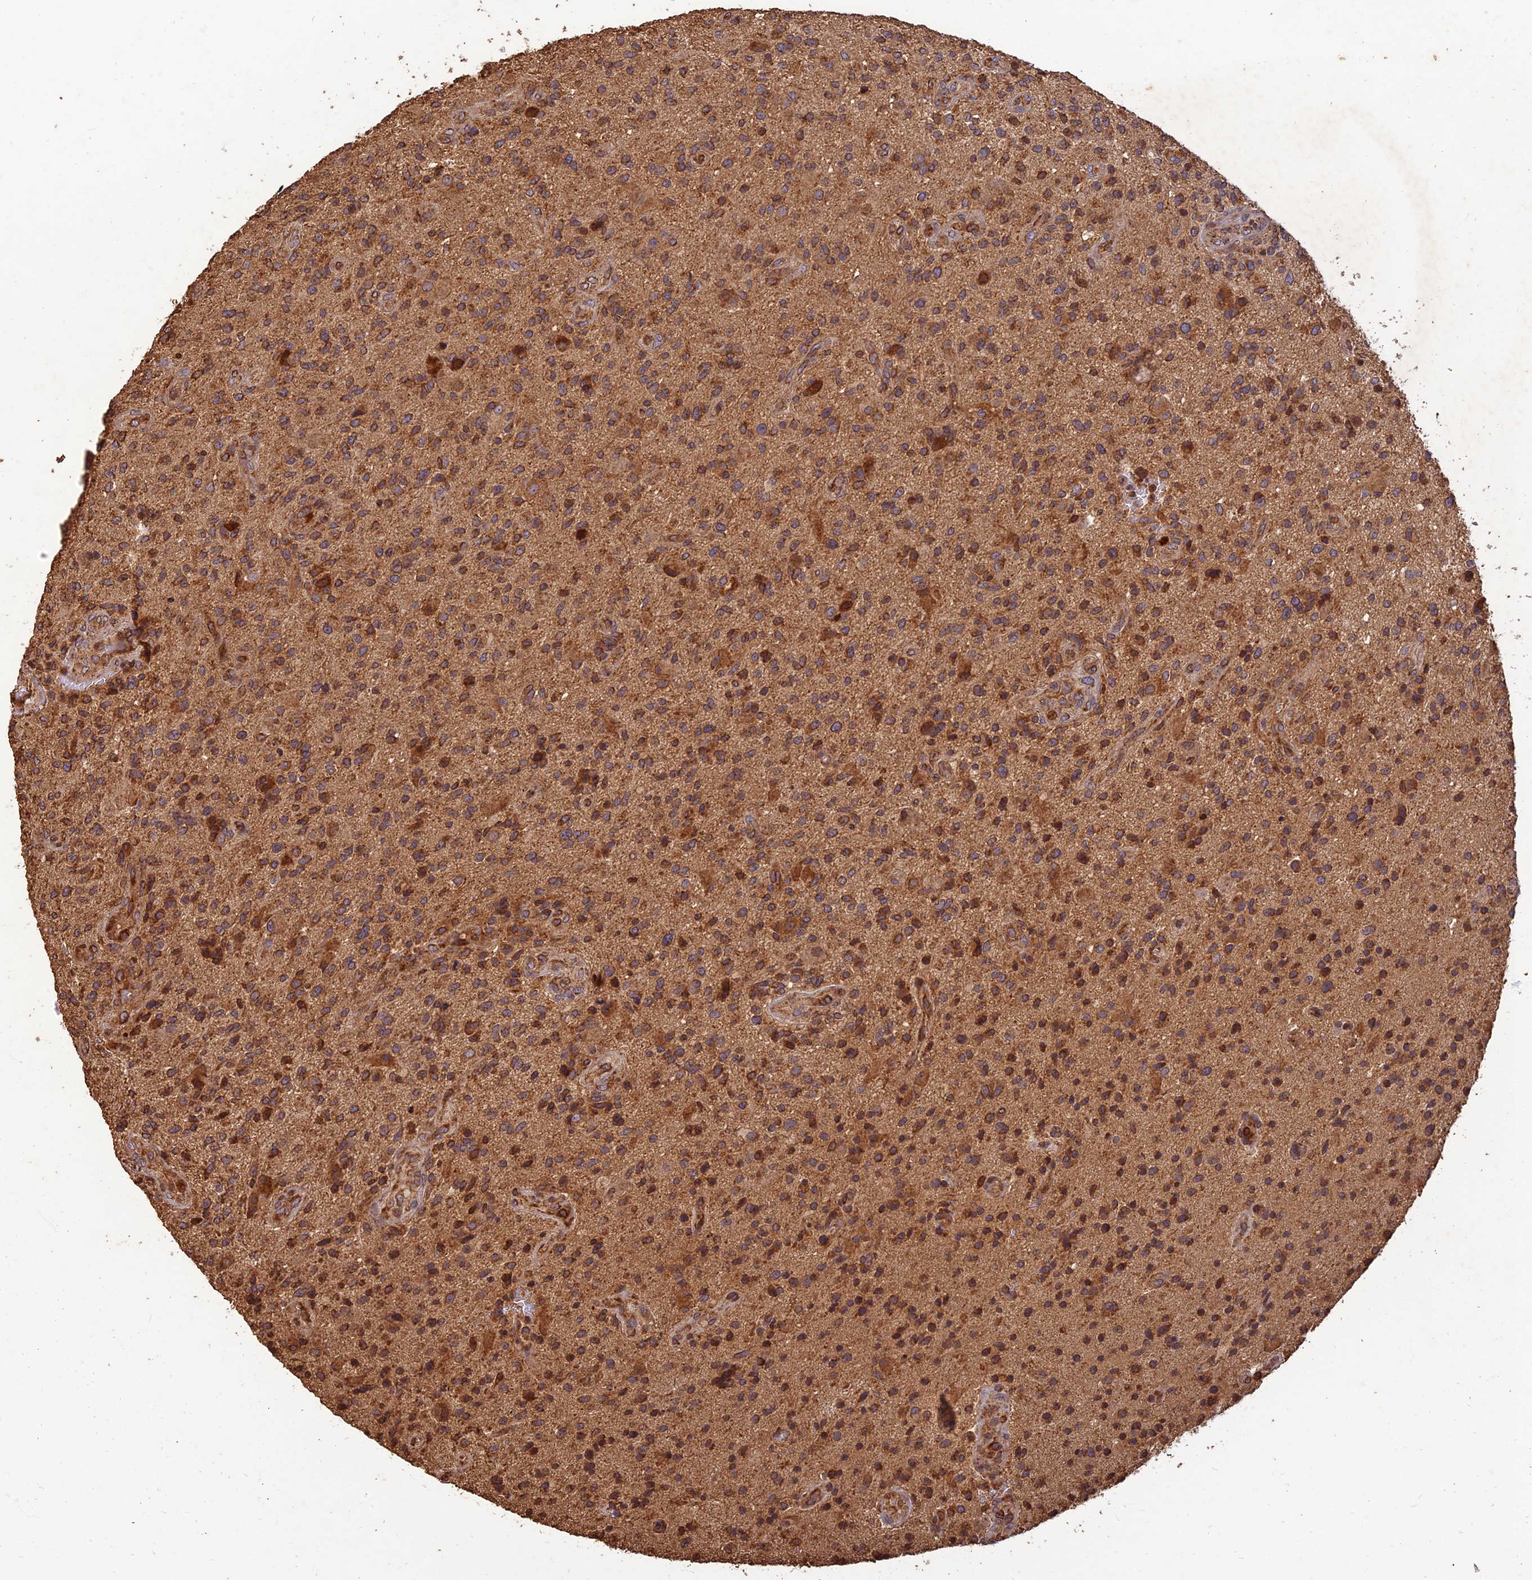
{"staining": {"intensity": "moderate", "quantity": ">75%", "location": "cytoplasmic/membranous"}, "tissue": "glioma", "cell_type": "Tumor cells", "image_type": "cancer", "snomed": [{"axis": "morphology", "description": "Glioma, malignant, High grade"}, {"axis": "topography", "description": "Brain"}], "caption": "Immunohistochemistry (DAB) staining of human glioma exhibits moderate cytoplasmic/membranous protein positivity in approximately >75% of tumor cells. (Brightfield microscopy of DAB IHC at high magnification).", "gene": "CORO1C", "patient": {"sex": "male", "age": 47}}